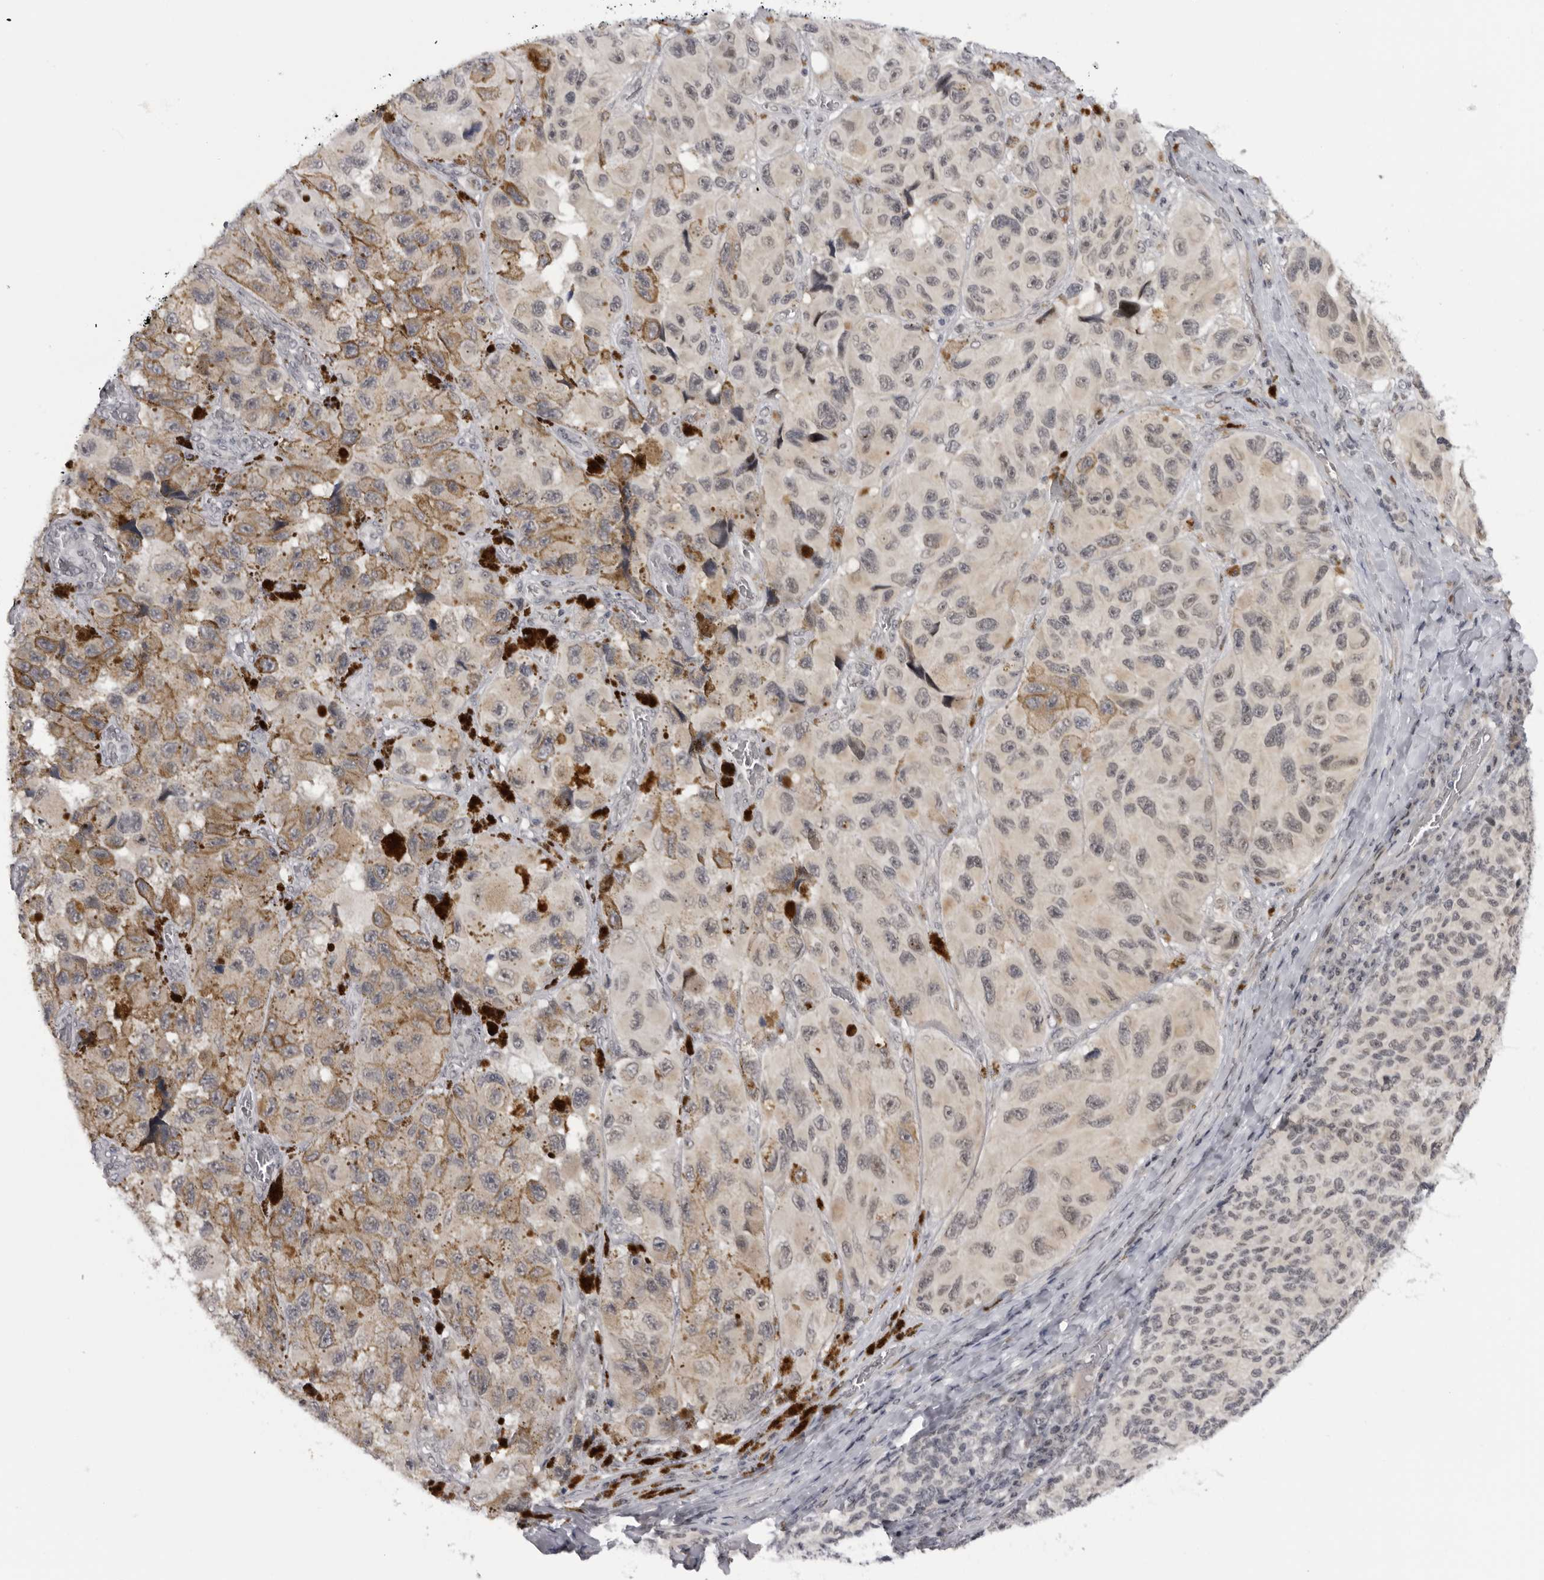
{"staining": {"intensity": "negative", "quantity": "none", "location": "none"}, "tissue": "melanoma", "cell_type": "Tumor cells", "image_type": "cancer", "snomed": [{"axis": "morphology", "description": "Malignant melanoma, NOS"}, {"axis": "topography", "description": "Skin"}], "caption": "Tumor cells show no significant protein expression in malignant melanoma.", "gene": "ALPK2", "patient": {"sex": "female", "age": 73}}